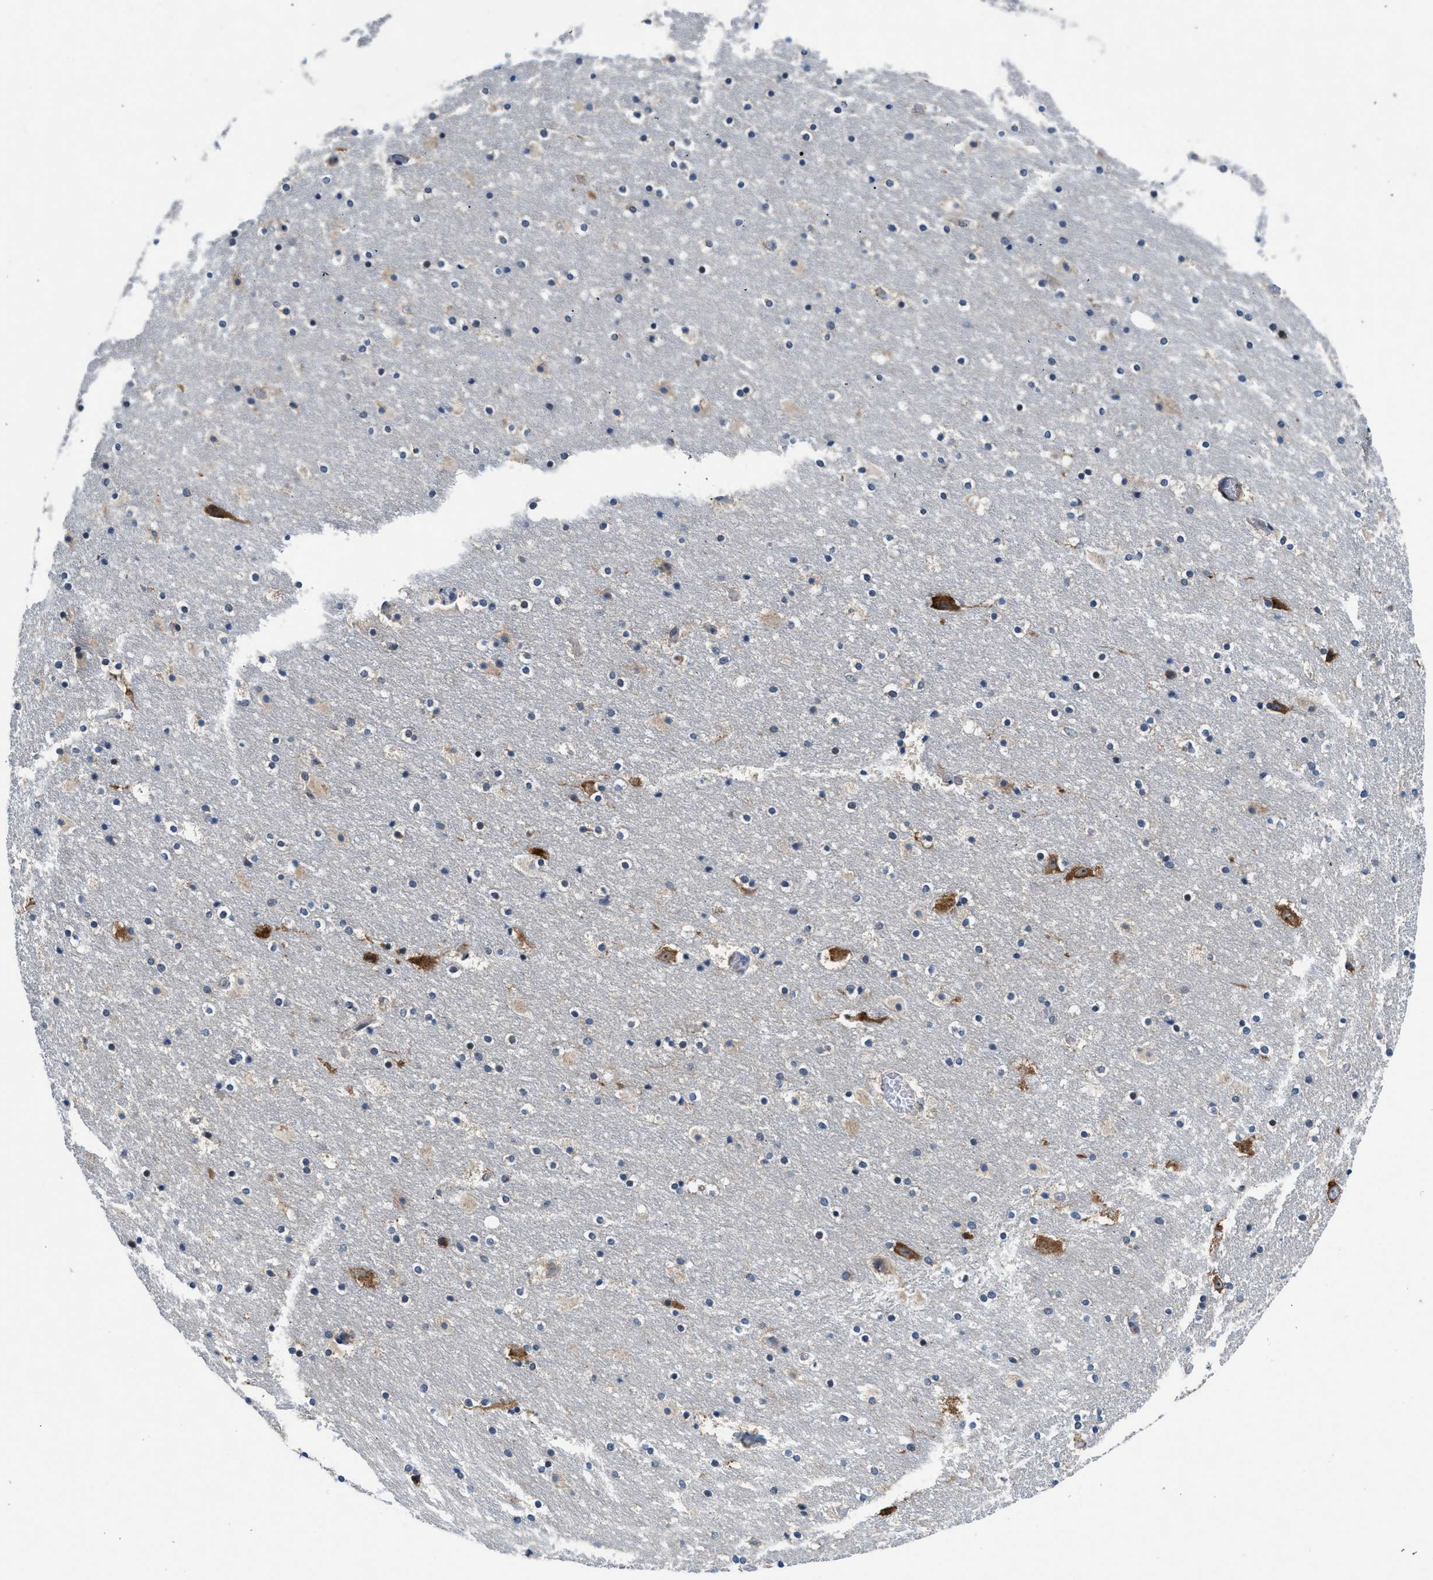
{"staining": {"intensity": "moderate", "quantity": "<25%", "location": "cytoplasmic/membranous"}, "tissue": "hippocampus", "cell_type": "Glial cells", "image_type": "normal", "snomed": [{"axis": "morphology", "description": "Normal tissue, NOS"}, {"axis": "topography", "description": "Hippocampus"}], "caption": "Protein staining of normal hippocampus demonstrates moderate cytoplasmic/membranous staining in approximately <25% of glial cells. (DAB = brown stain, brightfield microscopy at high magnification).", "gene": "PA2G4", "patient": {"sex": "male", "age": 45}}